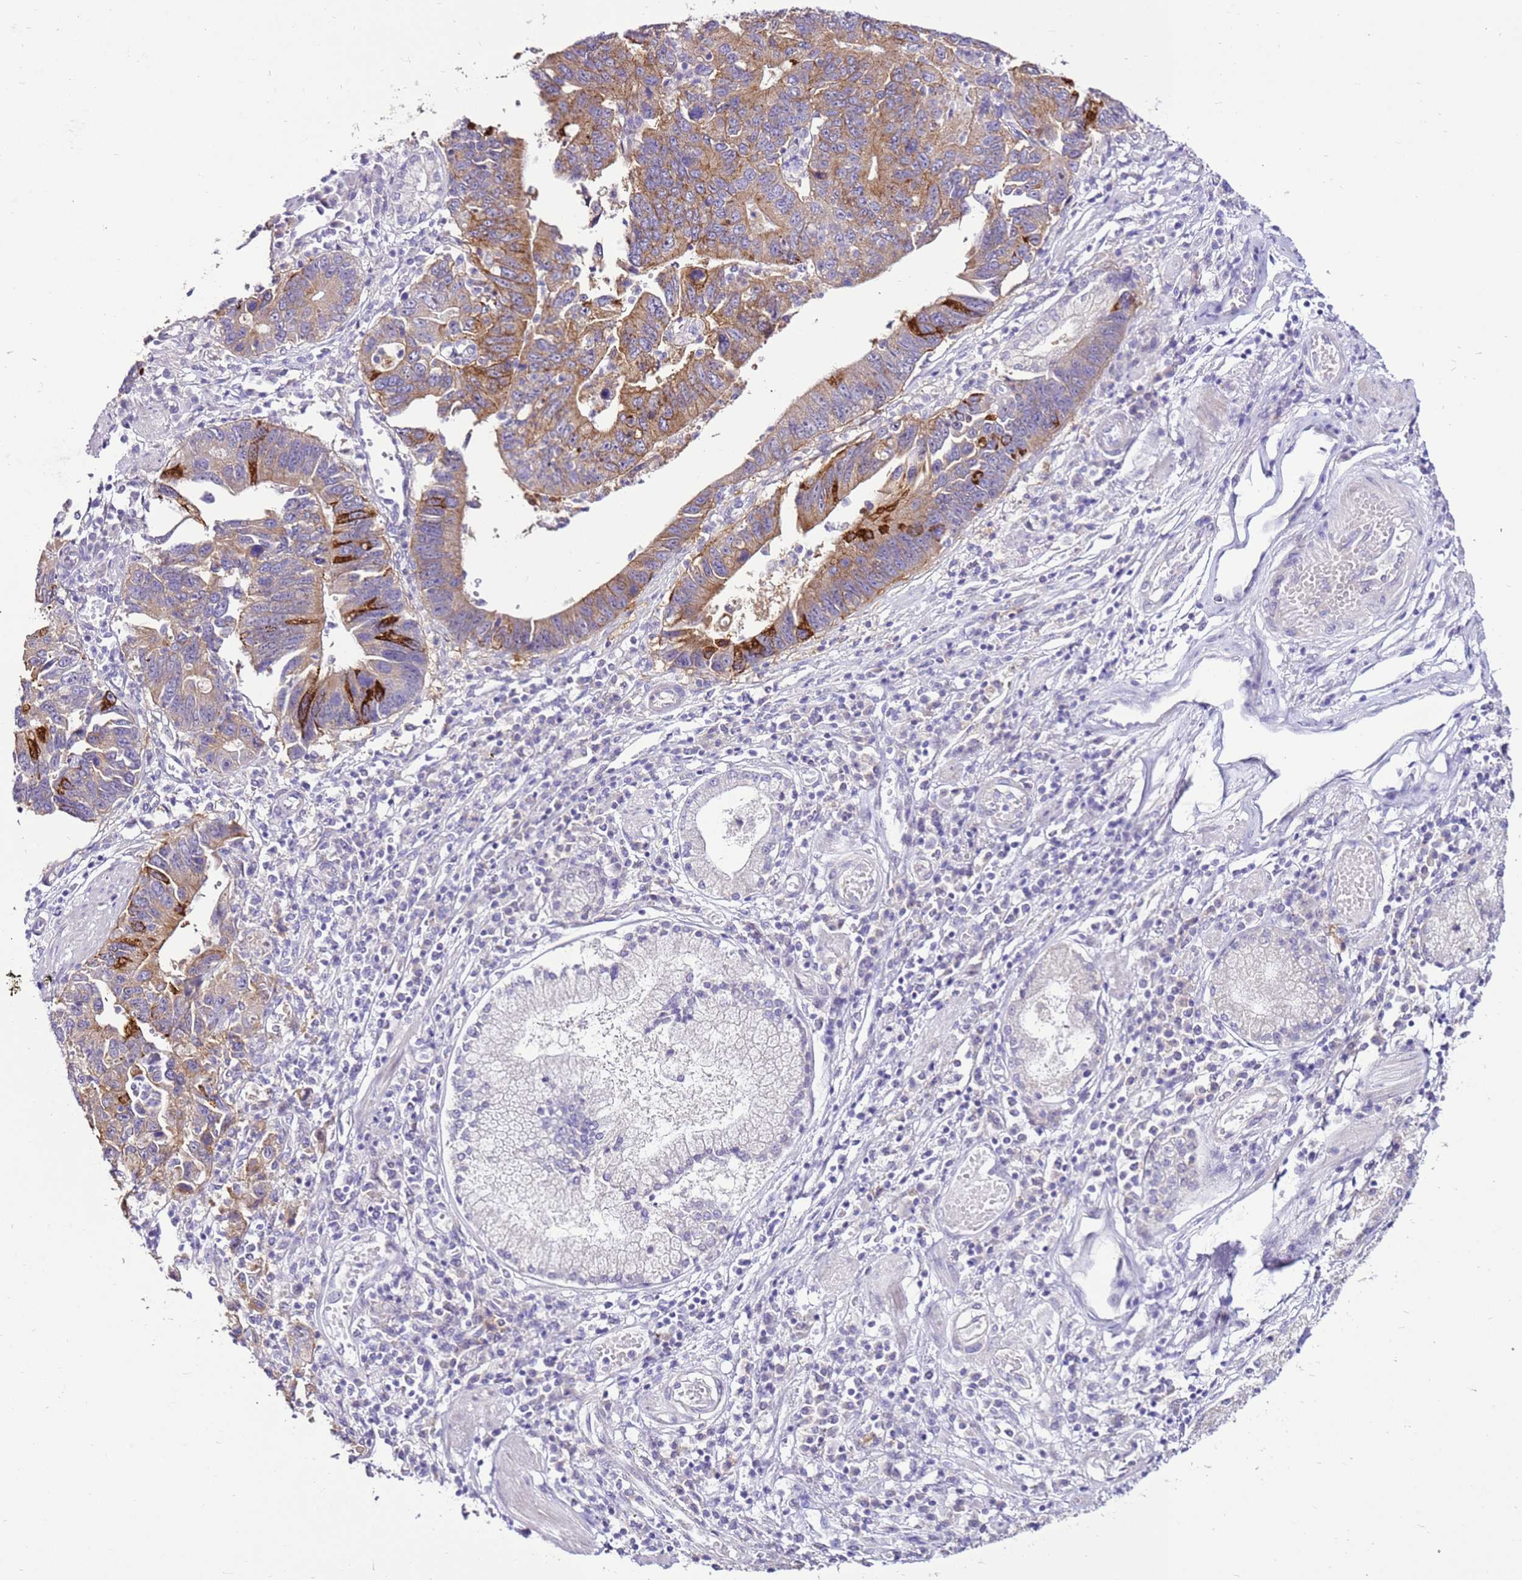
{"staining": {"intensity": "moderate", "quantity": ">75%", "location": "cytoplasmic/membranous"}, "tissue": "stomach cancer", "cell_type": "Tumor cells", "image_type": "cancer", "snomed": [{"axis": "morphology", "description": "Adenocarcinoma, NOS"}, {"axis": "topography", "description": "Stomach"}], "caption": "Human stomach cancer stained for a protein (brown) displays moderate cytoplasmic/membranous positive expression in about >75% of tumor cells.", "gene": "SLC38A5", "patient": {"sex": "male", "age": 59}}